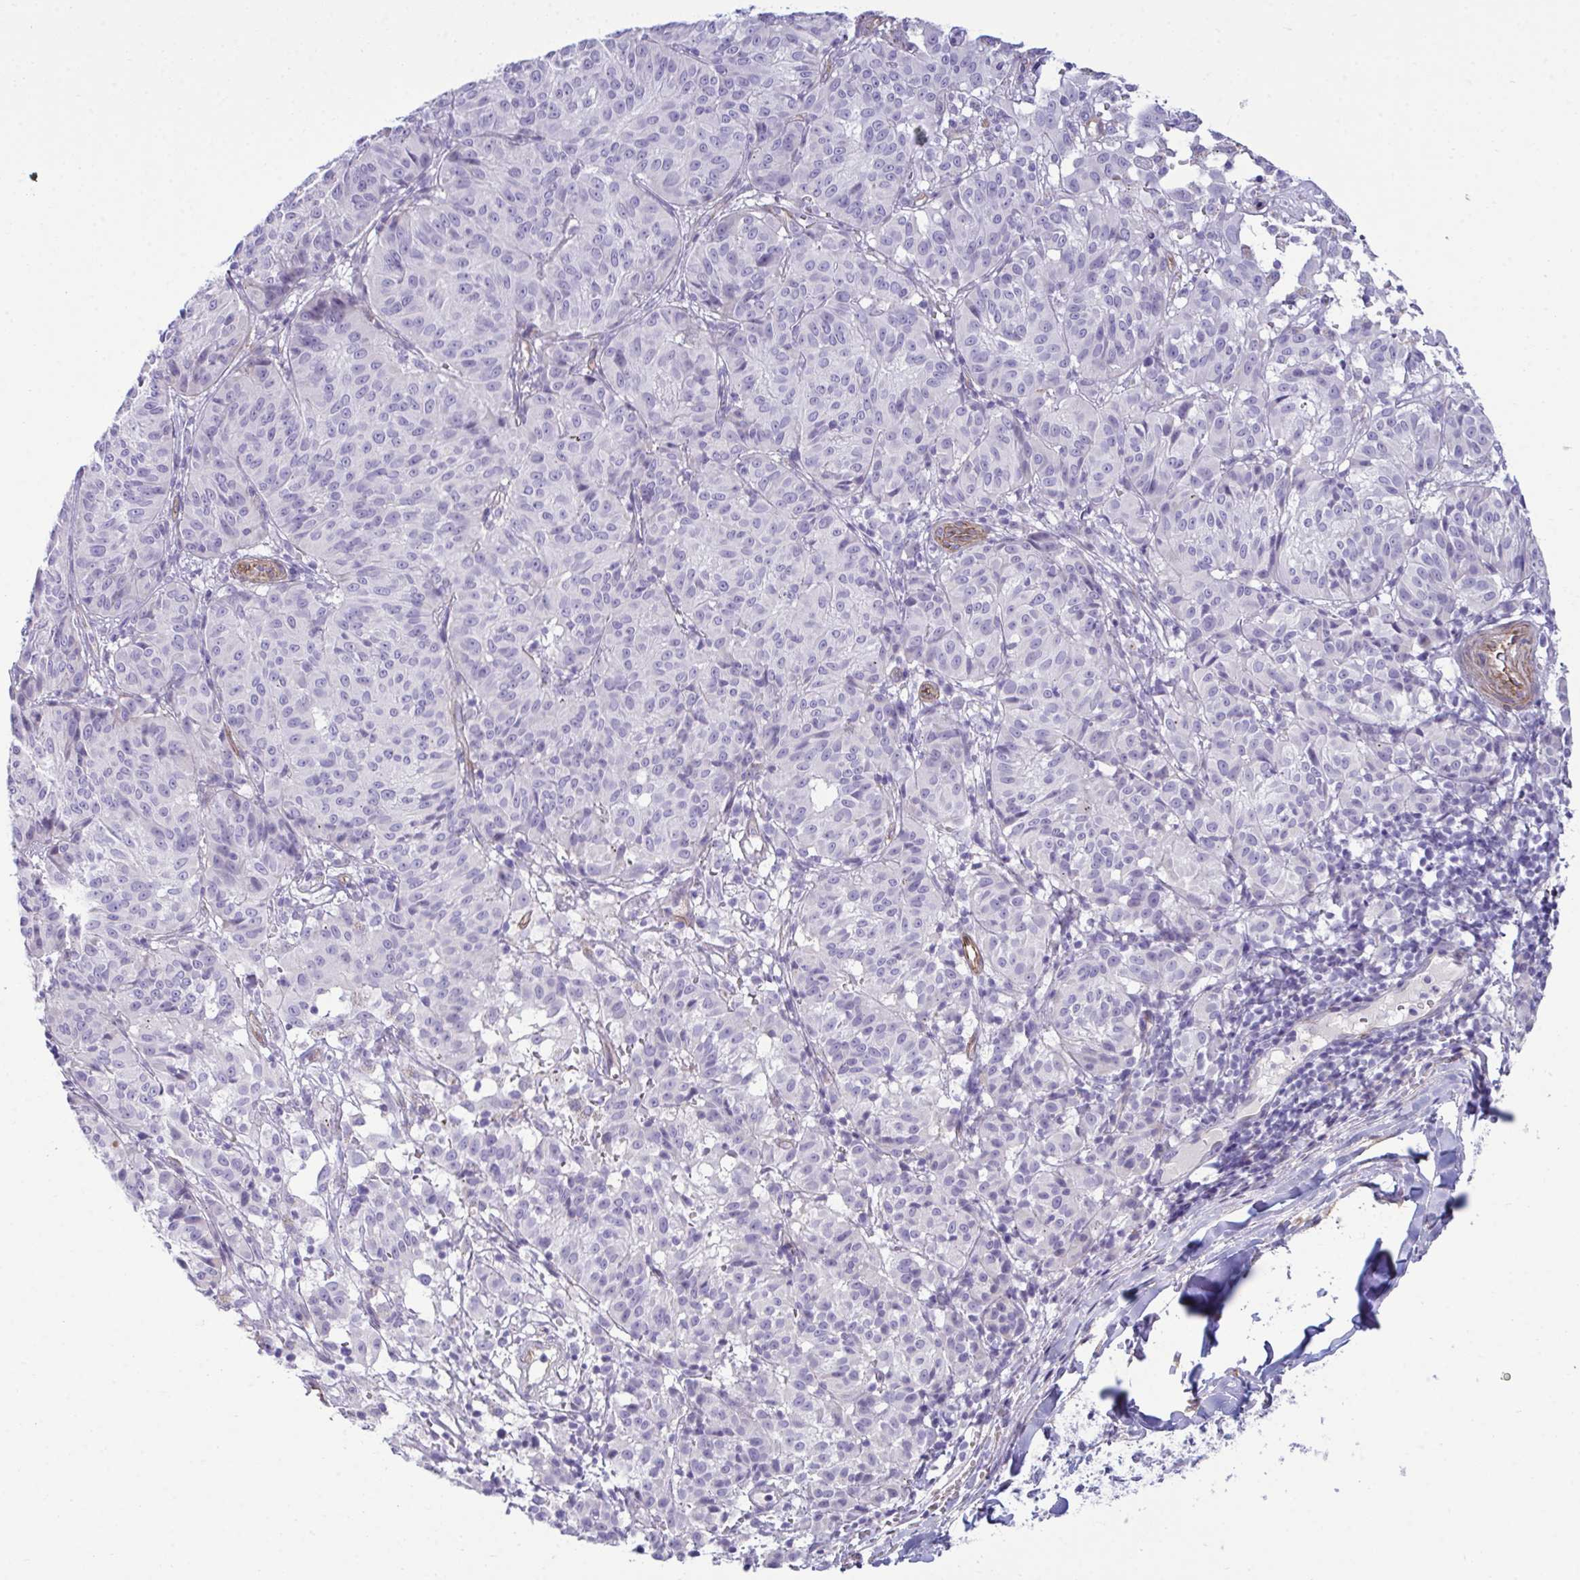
{"staining": {"intensity": "negative", "quantity": "none", "location": "none"}, "tissue": "melanoma", "cell_type": "Tumor cells", "image_type": "cancer", "snomed": [{"axis": "morphology", "description": "Malignant melanoma, NOS"}, {"axis": "topography", "description": "Skin"}], "caption": "Melanoma was stained to show a protein in brown. There is no significant staining in tumor cells.", "gene": "UBL3", "patient": {"sex": "female", "age": 72}}